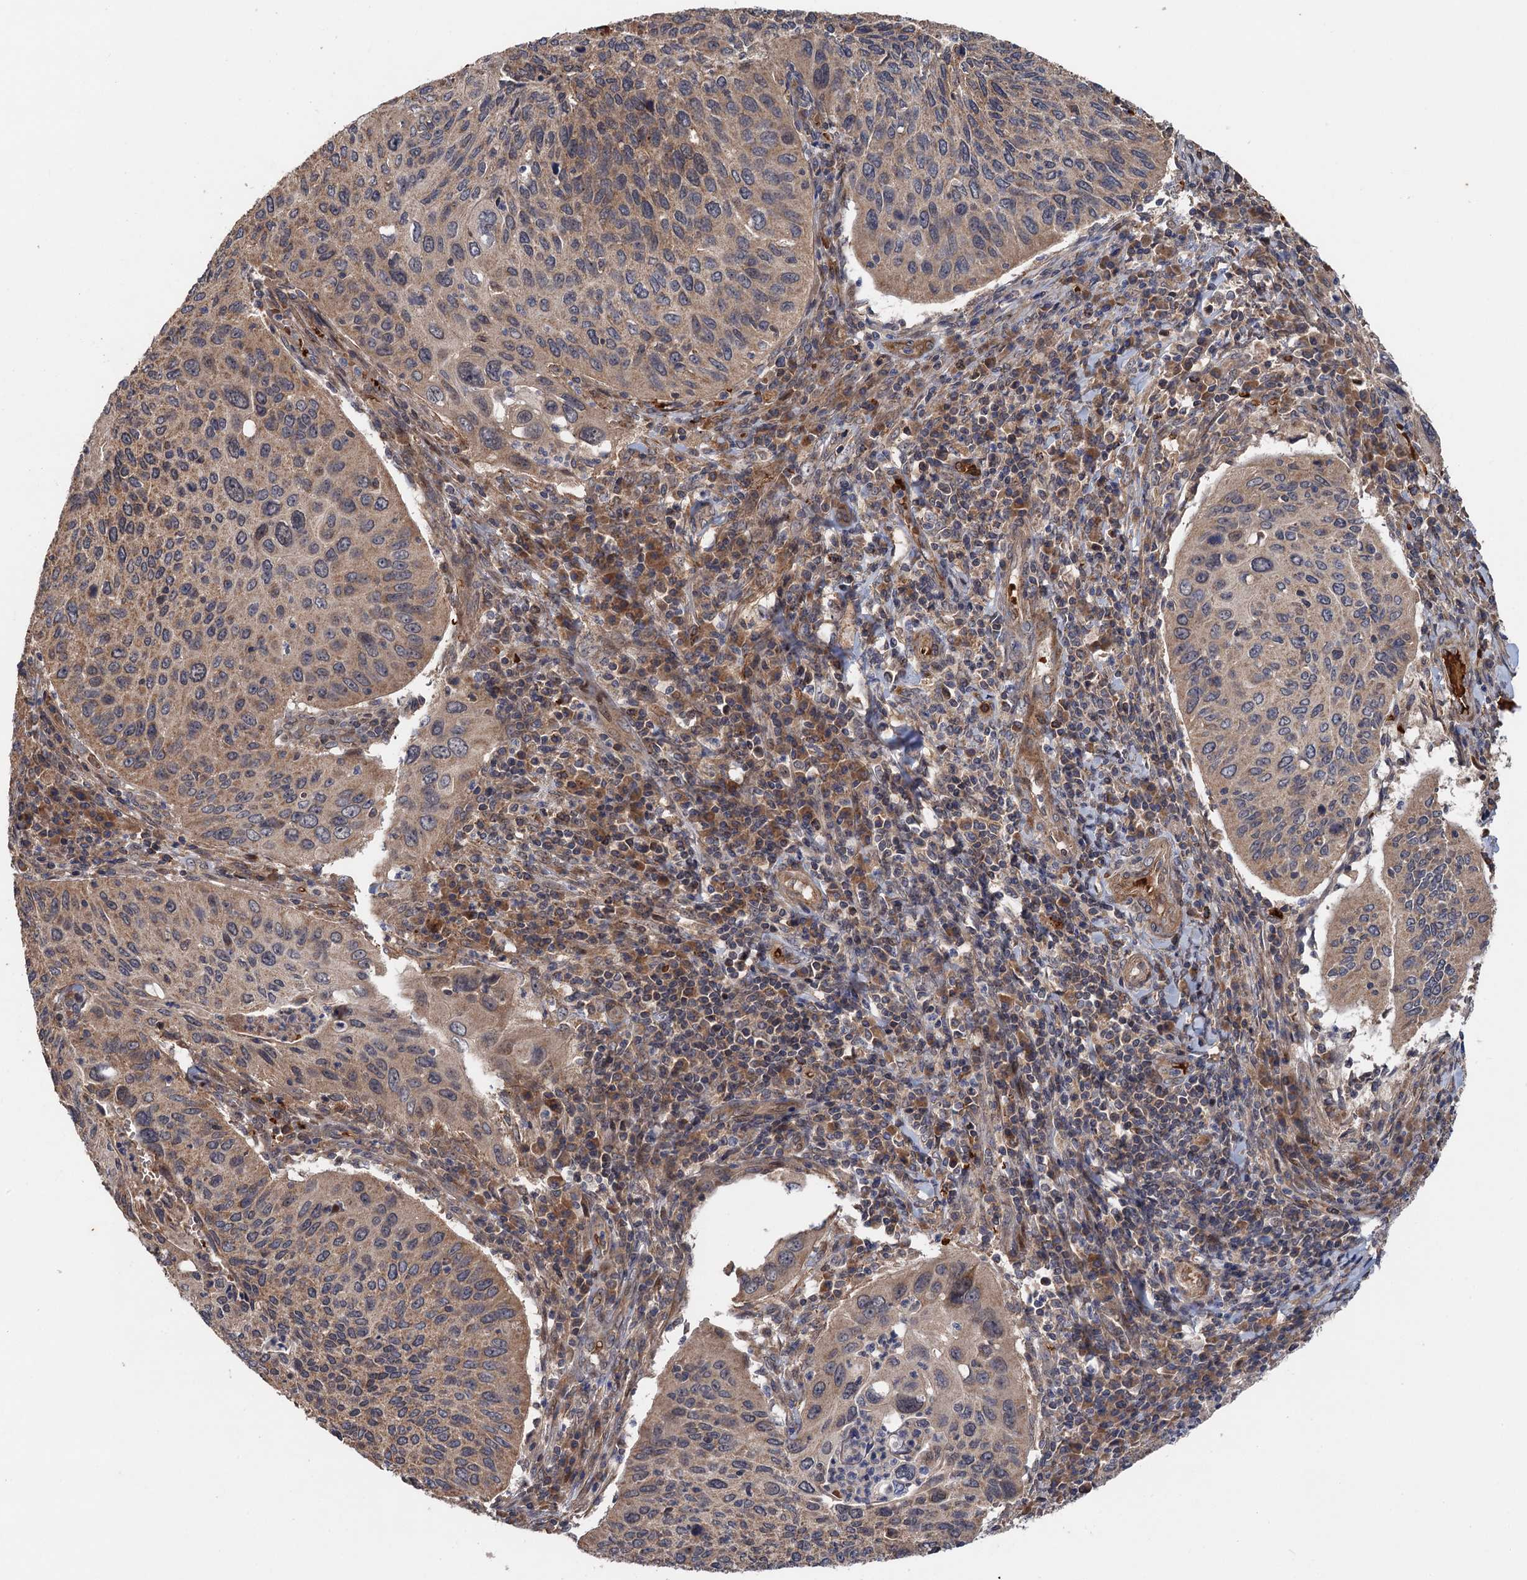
{"staining": {"intensity": "moderate", "quantity": "25%-75%", "location": "cytoplasmic/membranous"}, "tissue": "cervical cancer", "cell_type": "Tumor cells", "image_type": "cancer", "snomed": [{"axis": "morphology", "description": "Squamous cell carcinoma, NOS"}, {"axis": "topography", "description": "Cervix"}], "caption": "Brown immunohistochemical staining in human cervical squamous cell carcinoma shows moderate cytoplasmic/membranous positivity in approximately 25%-75% of tumor cells. The protein of interest is stained brown, and the nuclei are stained in blue (DAB (3,3'-diaminobenzidine) IHC with brightfield microscopy, high magnification).", "gene": "SNX32", "patient": {"sex": "female", "age": 38}}